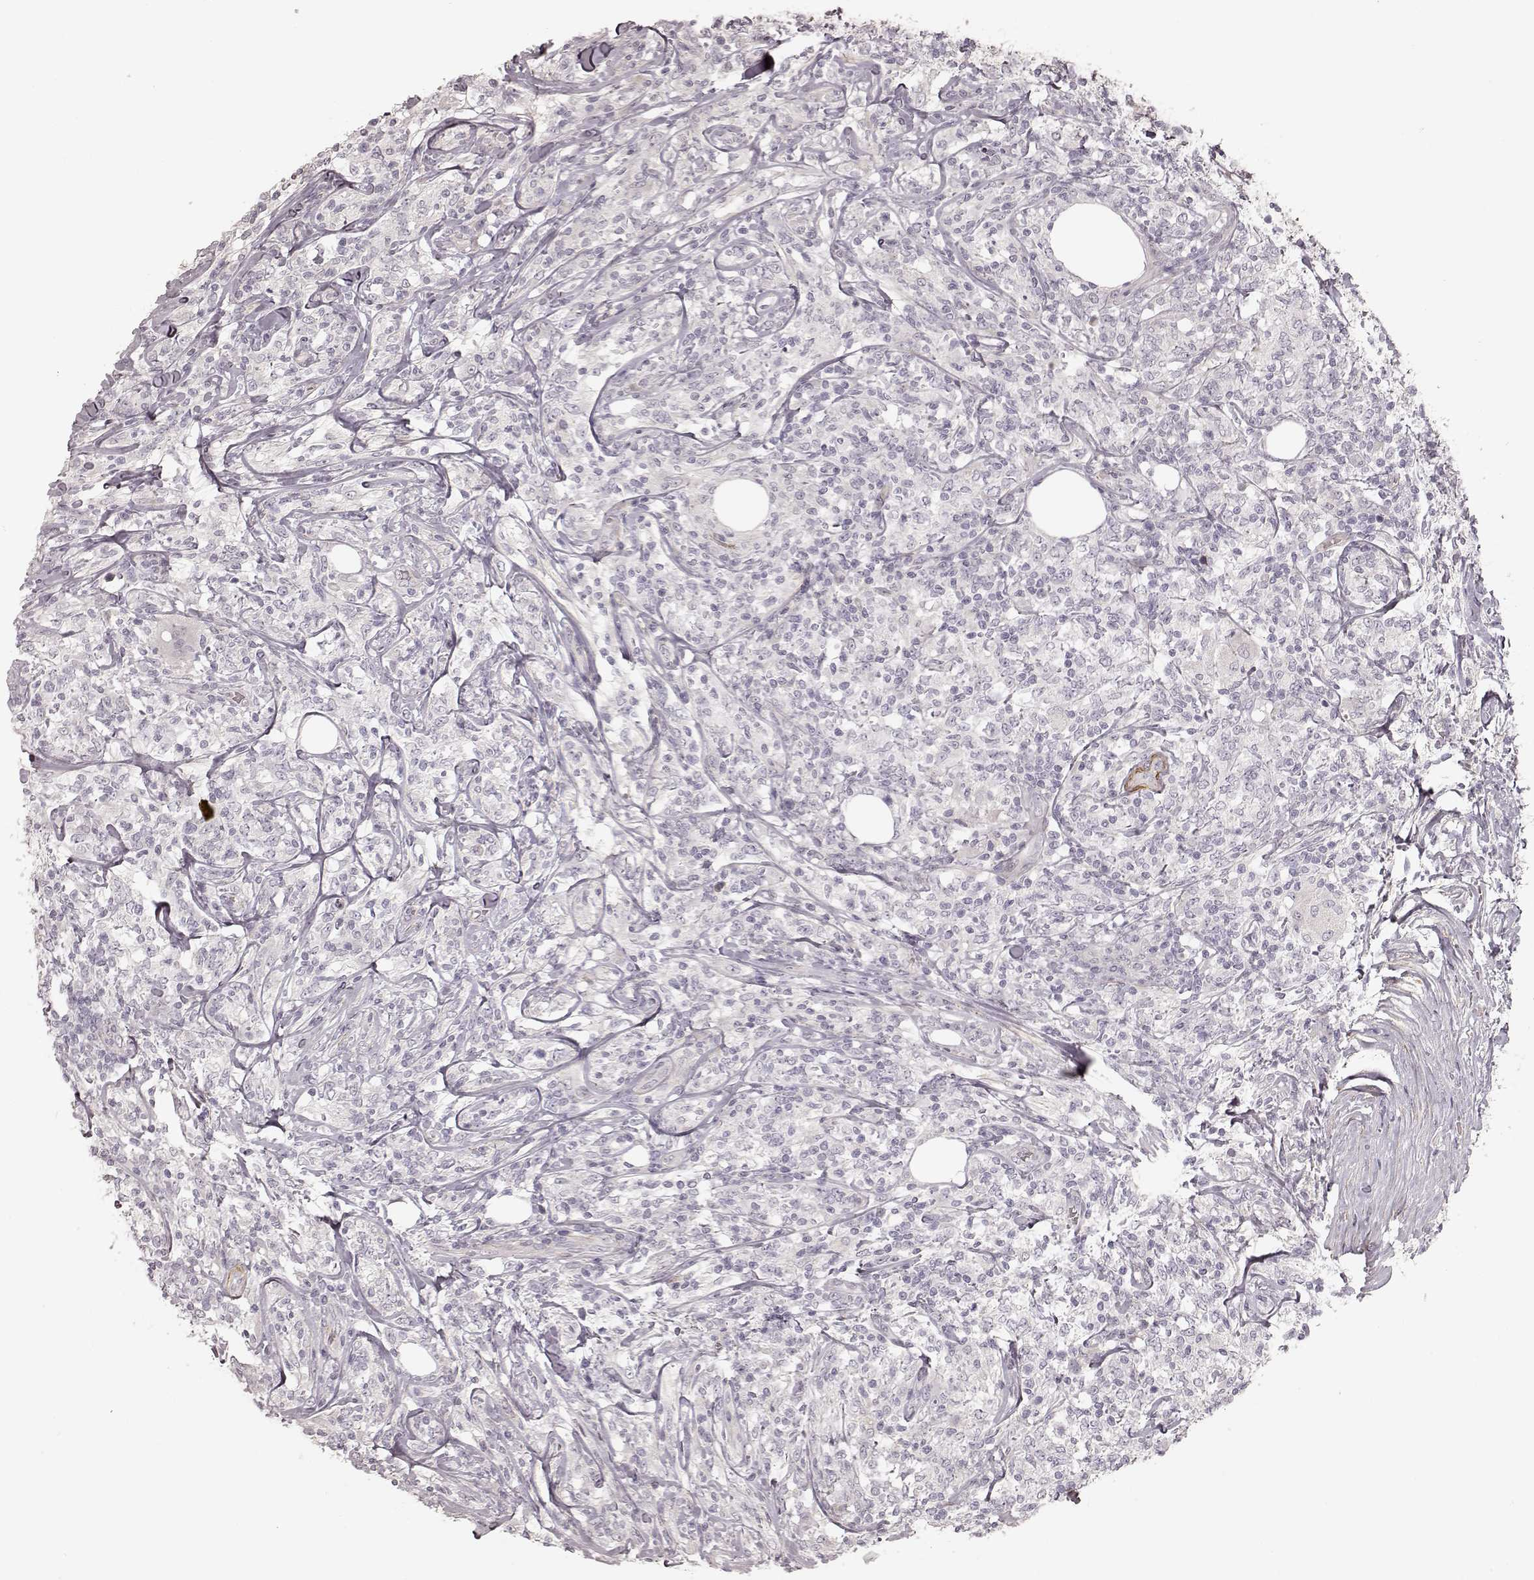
{"staining": {"intensity": "negative", "quantity": "none", "location": "none"}, "tissue": "lymphoma", "cell_type": "Tumor cells", "image_type": "cancer", "snomed": [{"axis": "morphology", "description": "Malignant lymphoma, non-Hodgkin's type, High grade"}, {"axis": "topography", "description": "Lymph node"}], "caption": "High power microscopy histopathology image of an immunohistochemistry image of lymphoma, revealing no significant staining in tumor cells.", "gene": "KCNJ9", "patient": {"sex": "female", "age": 84}}